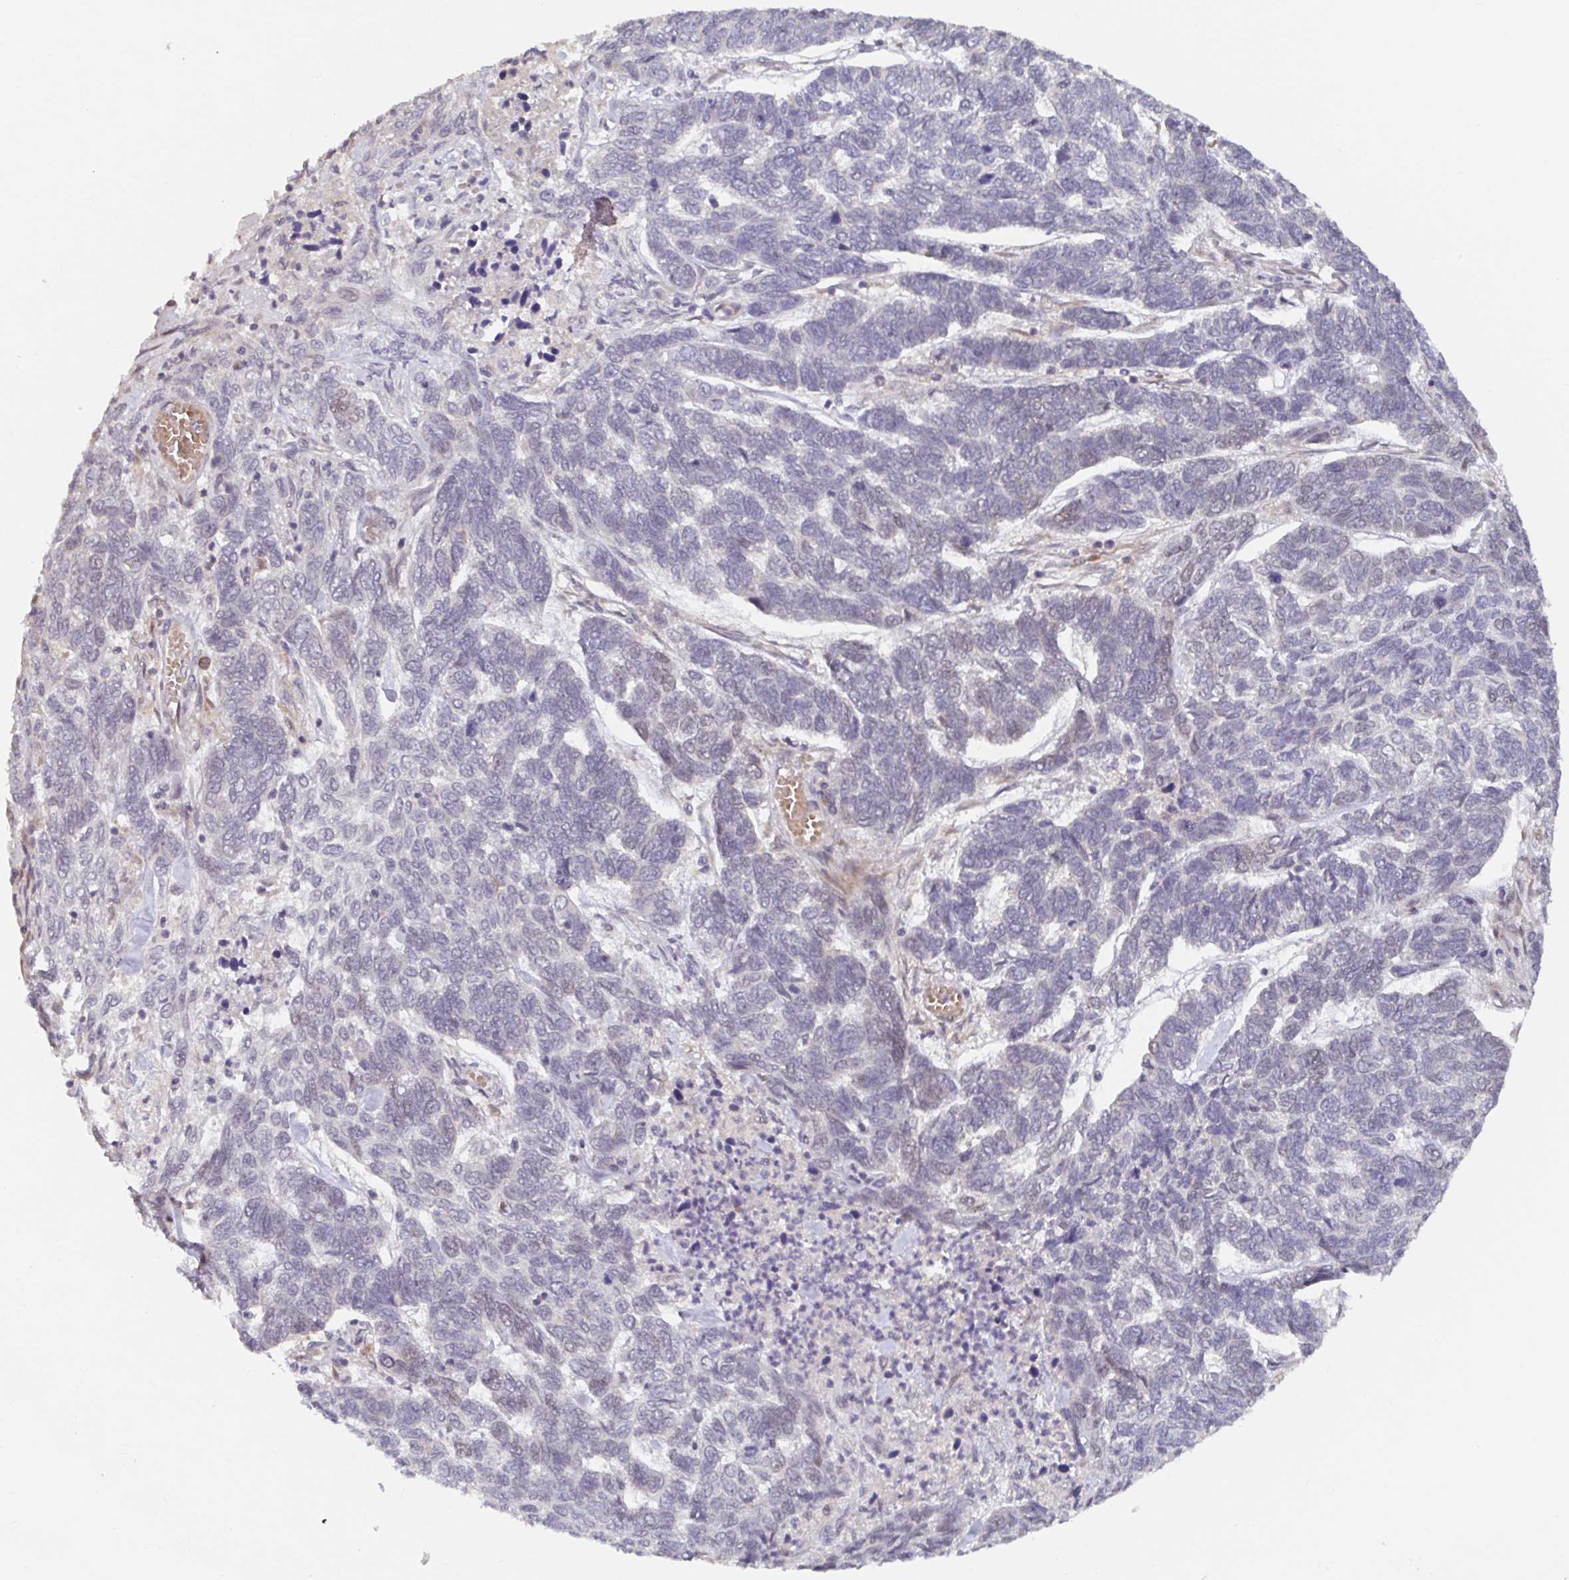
{"staining": {"intensity": "negative", "quantity": "none", "location": "none"}, "tissue": "skin cancer", "cell_type": "Tumor cells", "image_type": "cancer", "snomed": [{"axis": "morphology", "description": "Basal cell carcinoma"}, {"axis": "topography", "description": "Skin"}], "caption": "Protein analysis of skin cancer reveals no significant staining in tumor cells. (DAB (3,3'-diaminobenzidine) immunohistochemistry visualized using brightfield microscopy, high magnification).", "gene": "ALG1", "patient": {"sex": "female", "age": 65}}